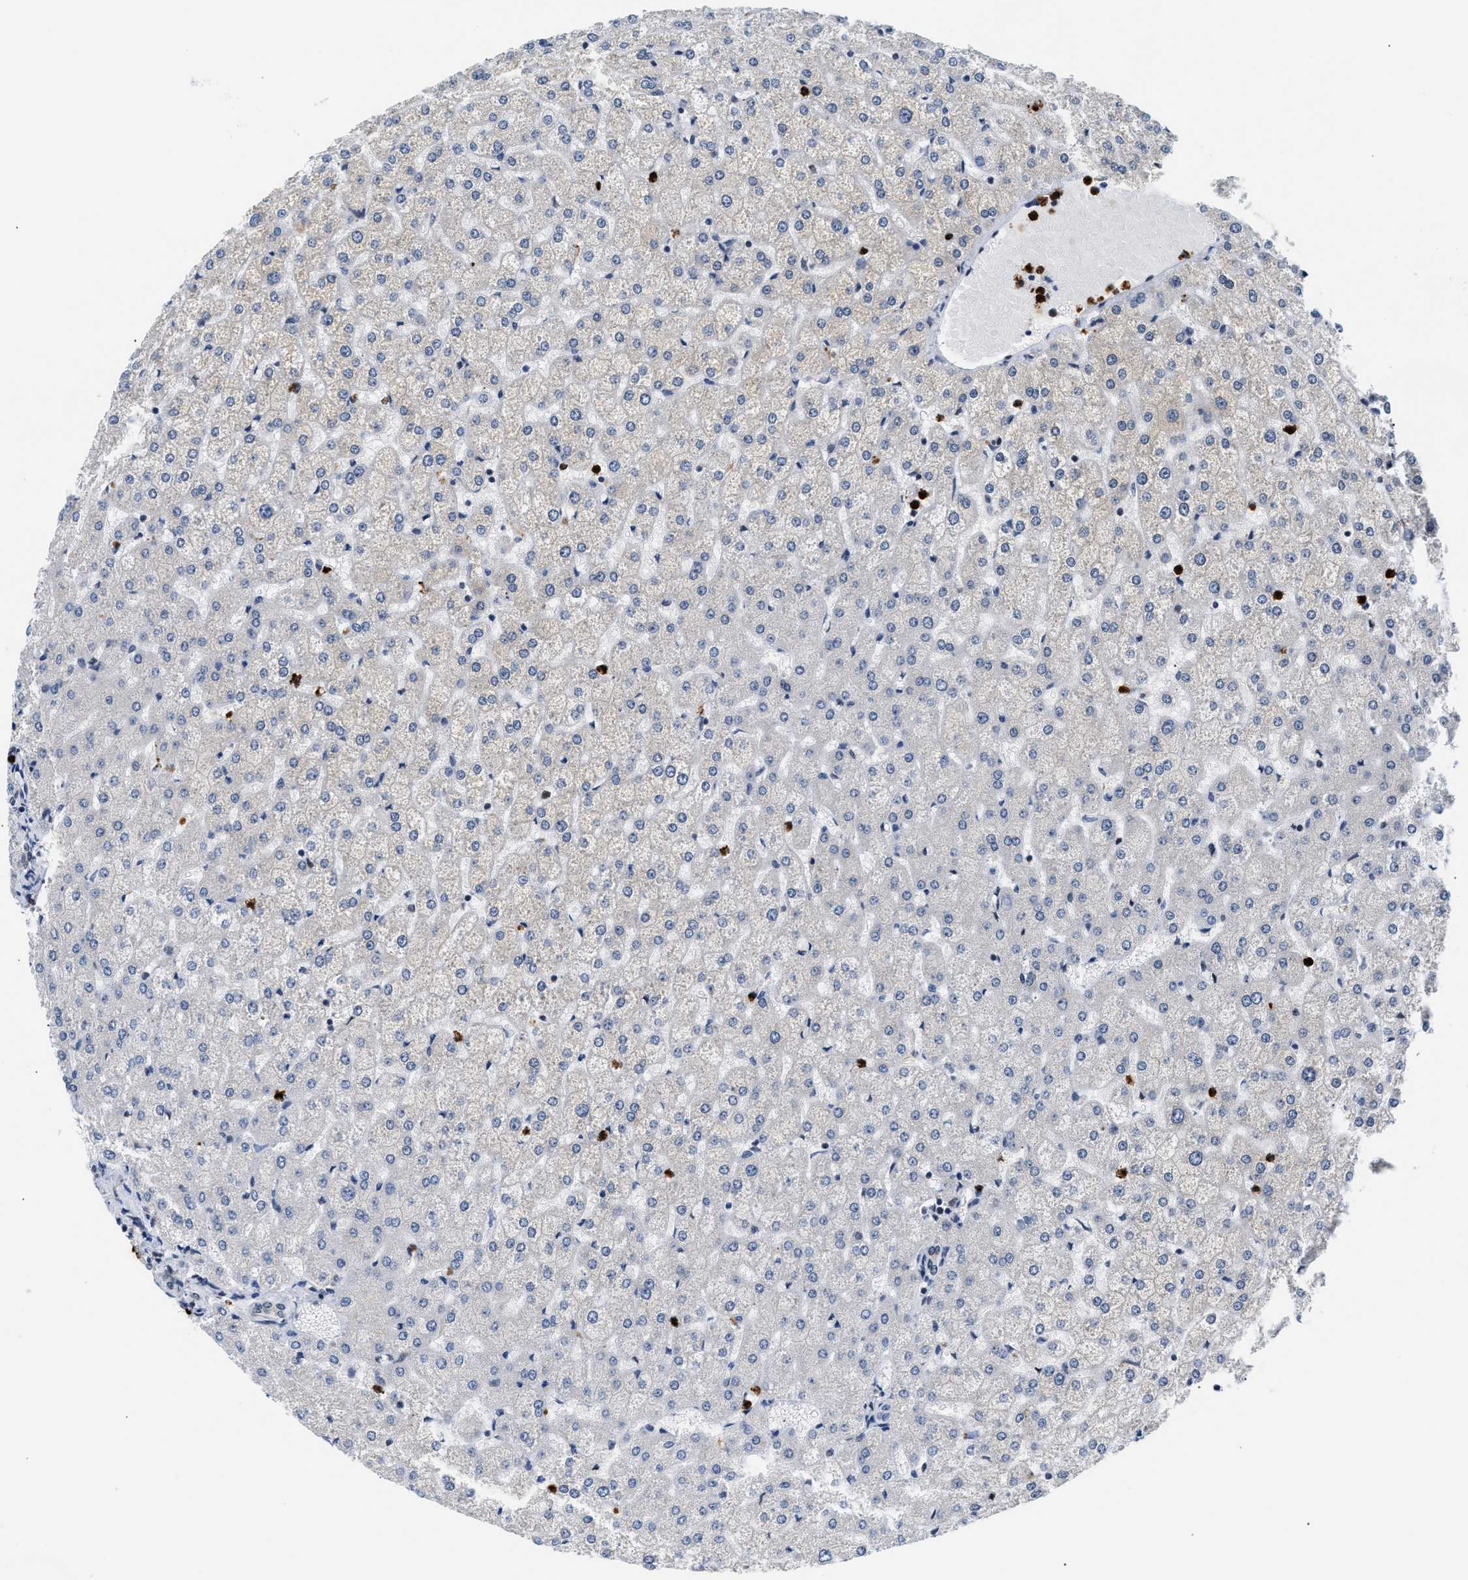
{"staining": {"intensity": "strong", "quantity": "<25%", "location": "nuclear"}, "tissue": "liver", "cell_type": "Cholangiocytes", "image_type": "normal", "snomed": [{"axis": "morphology", "description": "Normal tissue, NOS"}, {"axis": "topography", "description": "Liver"}], "caption": "A brown stain shows strong nuclear expression of a protein in cholangiocytes of benign human liver. The staining is performed using DAB (3,3'-diaminobenzidine) brown chromogen to label protein expression. The nuclei are counter-stained blue using hematoxylin.", "gene": "CCNDBP1", "patient": {"sex": "female", "age": 32}}